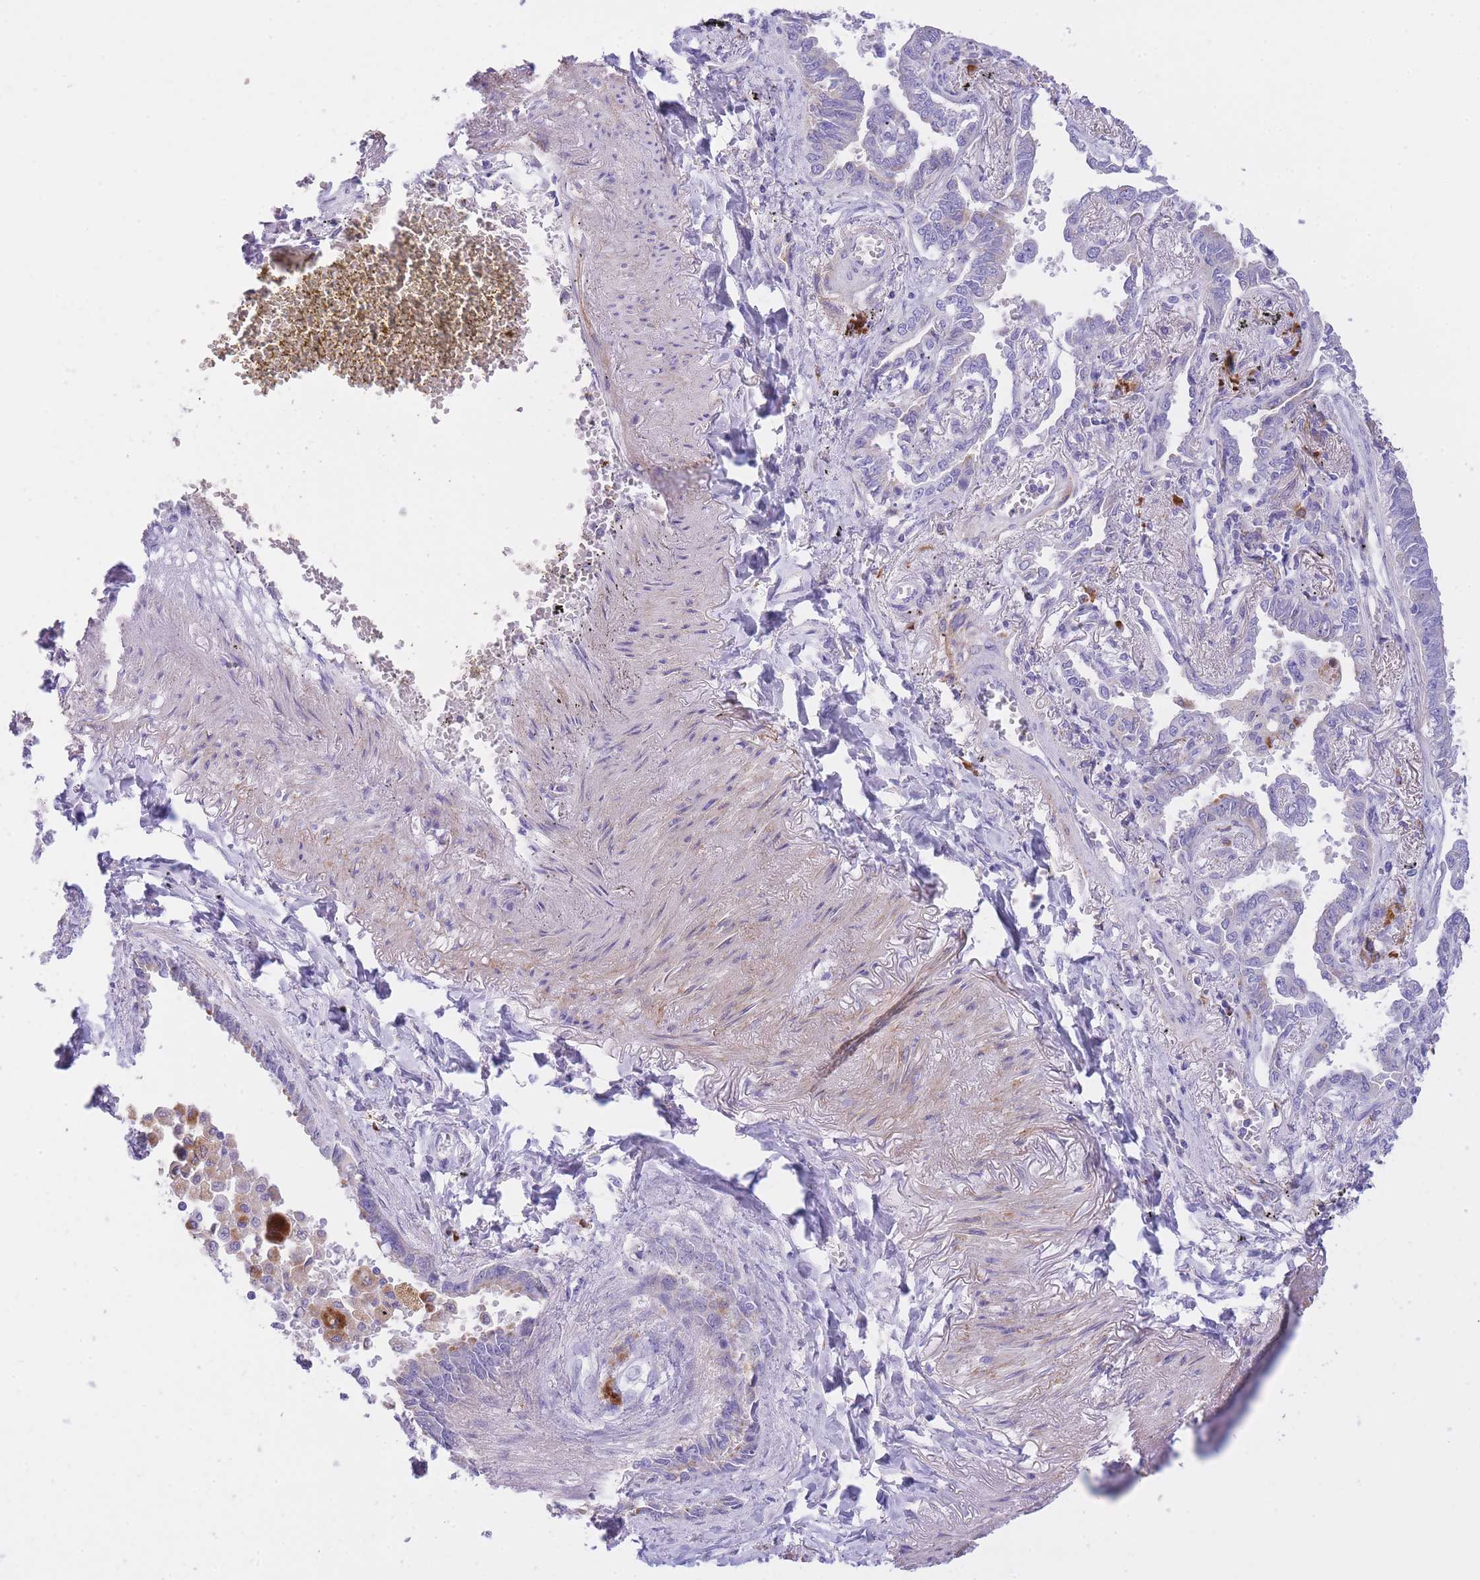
{"staining": {"intensity": "negative", "quantity": "none", "location": "none"}, "tissue": "lung cancer", "cell_type": "Tumor cells", "image_type": "cancer", "snomed": [{"axis": "morphology", "description": "Adenocarcinoma, NOS"}, {"axis": "topography", "description": "Lung"}], "caption": "This photomicrograph is of lung adenocarcinoma stained with immunohistochemistry to label a protein in brown with the nuclei are counter-stained blue. There is no expression in tumor cells.", "gene": "PLBD1", "patient": {"sex": "male", "age": 67}}